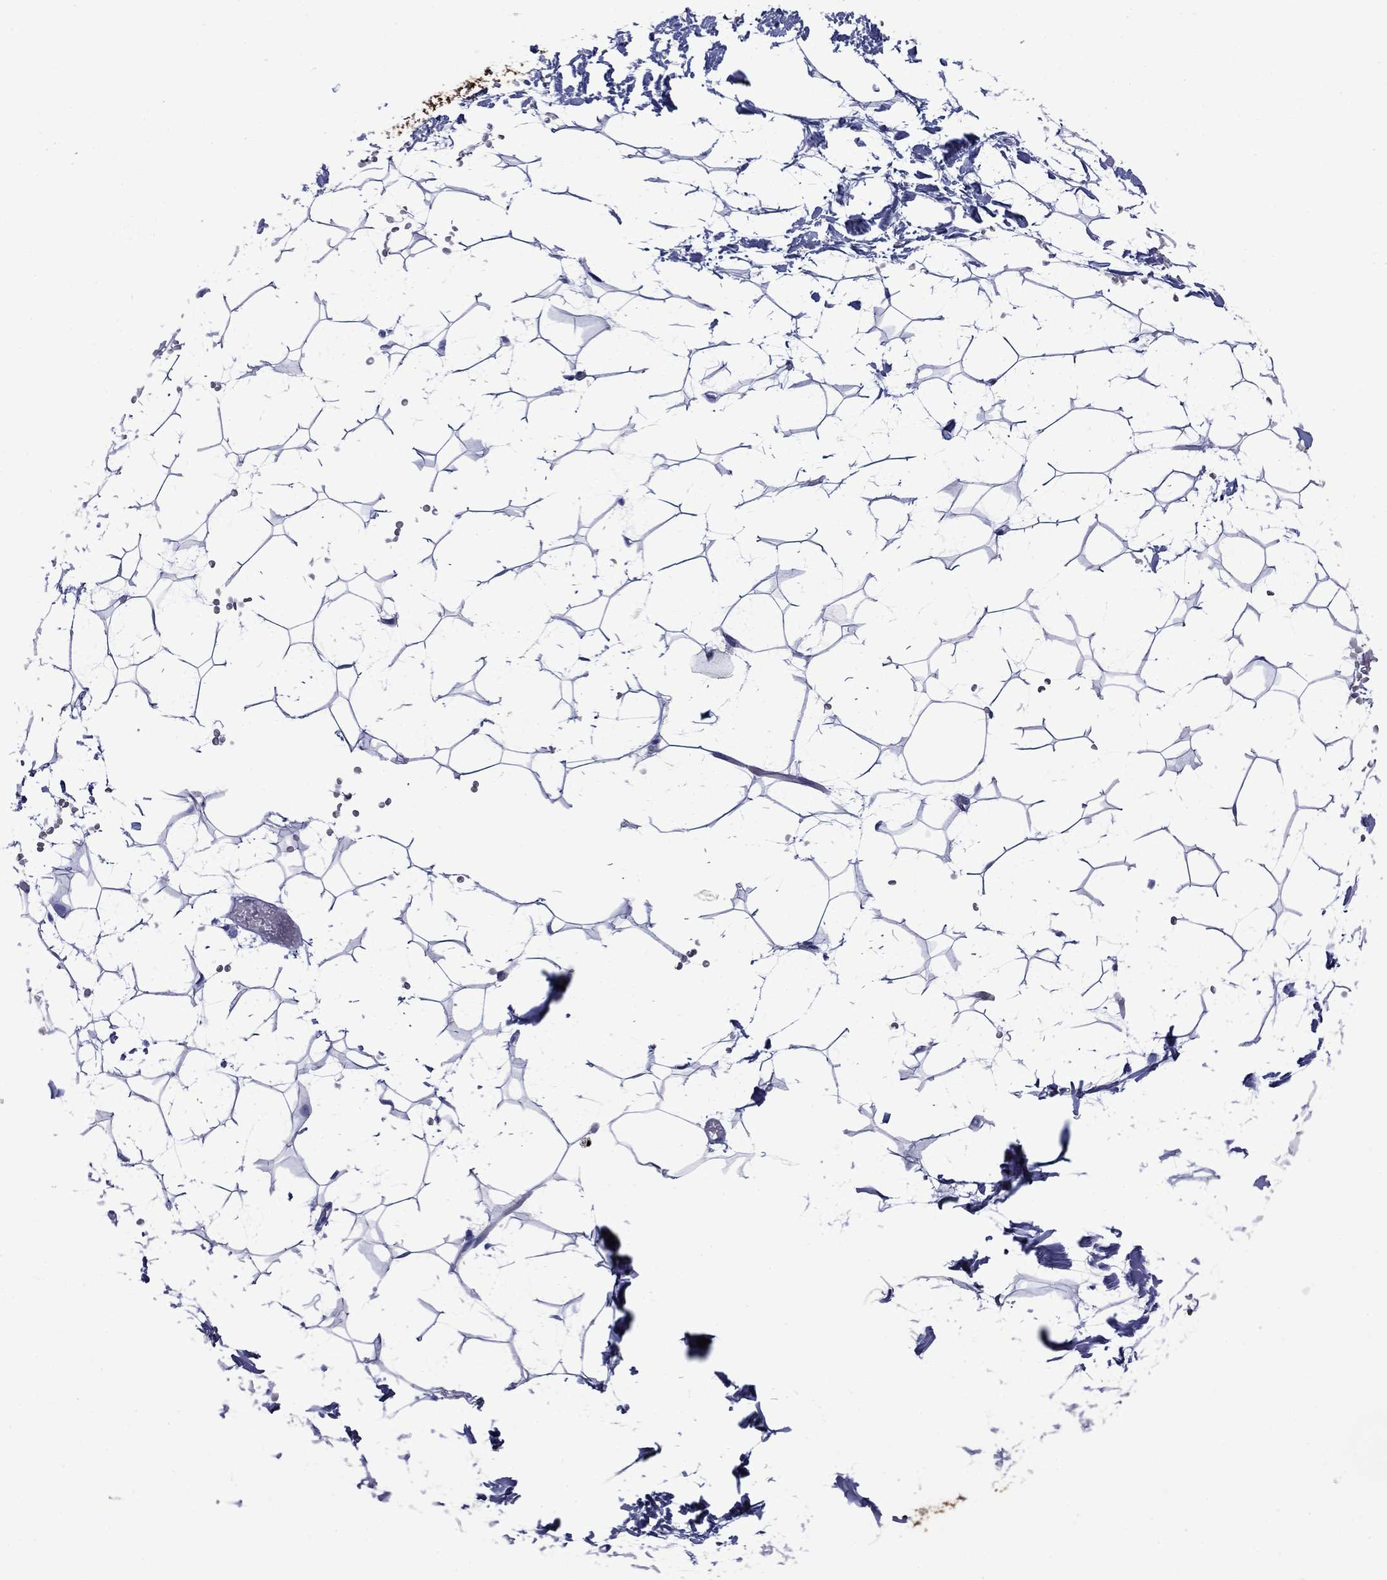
{"staining": {"intensity": "negative", "quantity": "none", "location": "none"}, "tissue": "adipose tissue", "cell_type": "Adipocytes", "image_type": "normal", "snomed": [{"axis": "morphology", "description": "Normal tissue, NOS"}, {"axis": "topography", "description": "Skin"}, {"axis": "topography", "description": "Peripheral nerve tissue"}], "caption": "The micrograph shows no staining of adipocytes in benign adipose tissue. (DAB immunohistochemistry, high magnification).", "gene": "SLC1A2", "patient": {"sex": "female", "age": 56}}